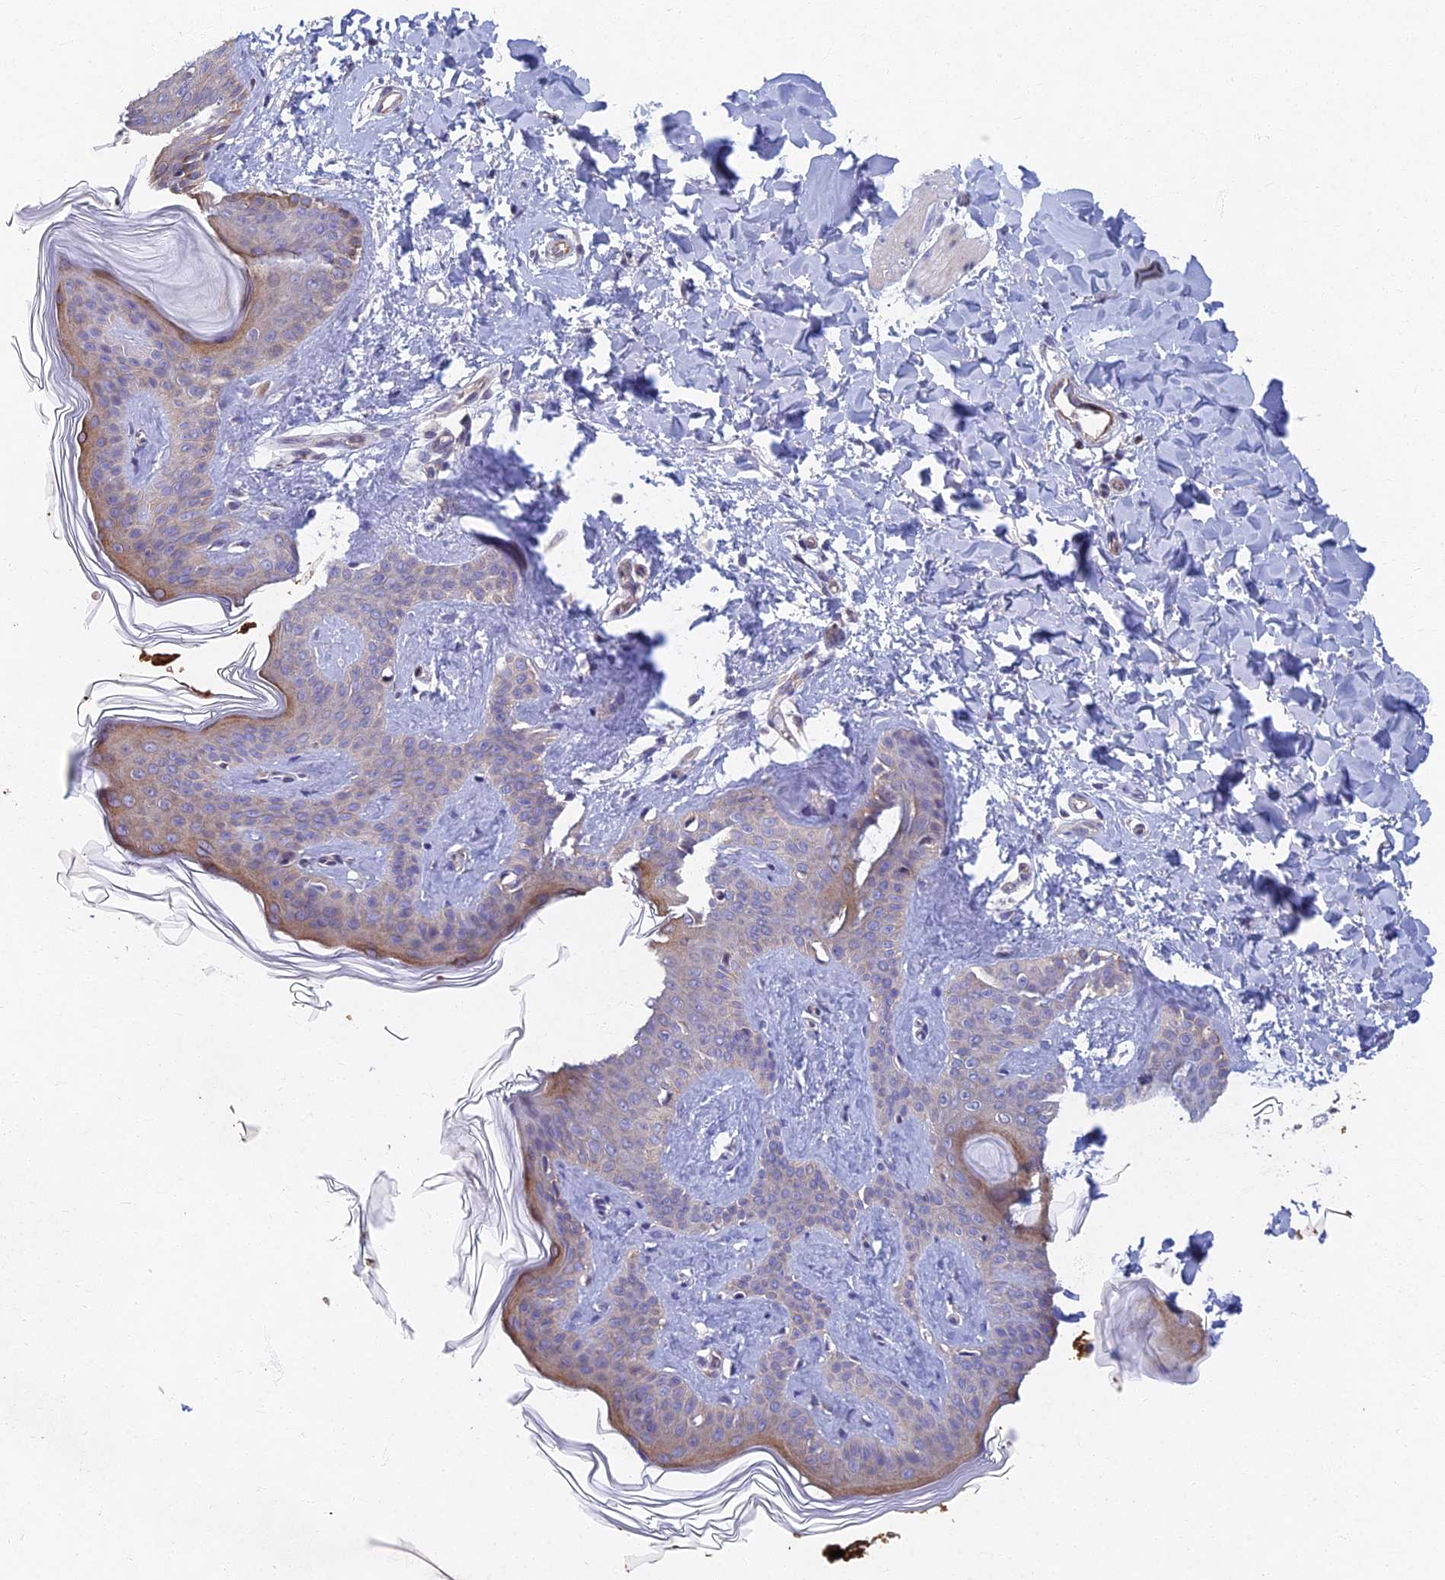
{"staining": {"intensity": "negative", "quantity": "none", "location": "none"}, "tissue": "skin", "cell_type": "Fibroblasts", "image_type": "normal", "snomed": [{"axis": "morphology", "description": "Normal tissue, NOS"}, {"axis": "topography", "description": "Skin"}], "caption": "IHC histopathology image of unremarkable human skin stained for a protein (brown), which shows no positivity in fibroblasts.", "gene": "RHBDL2", "patient": {"sex": "female", "age": 17}}